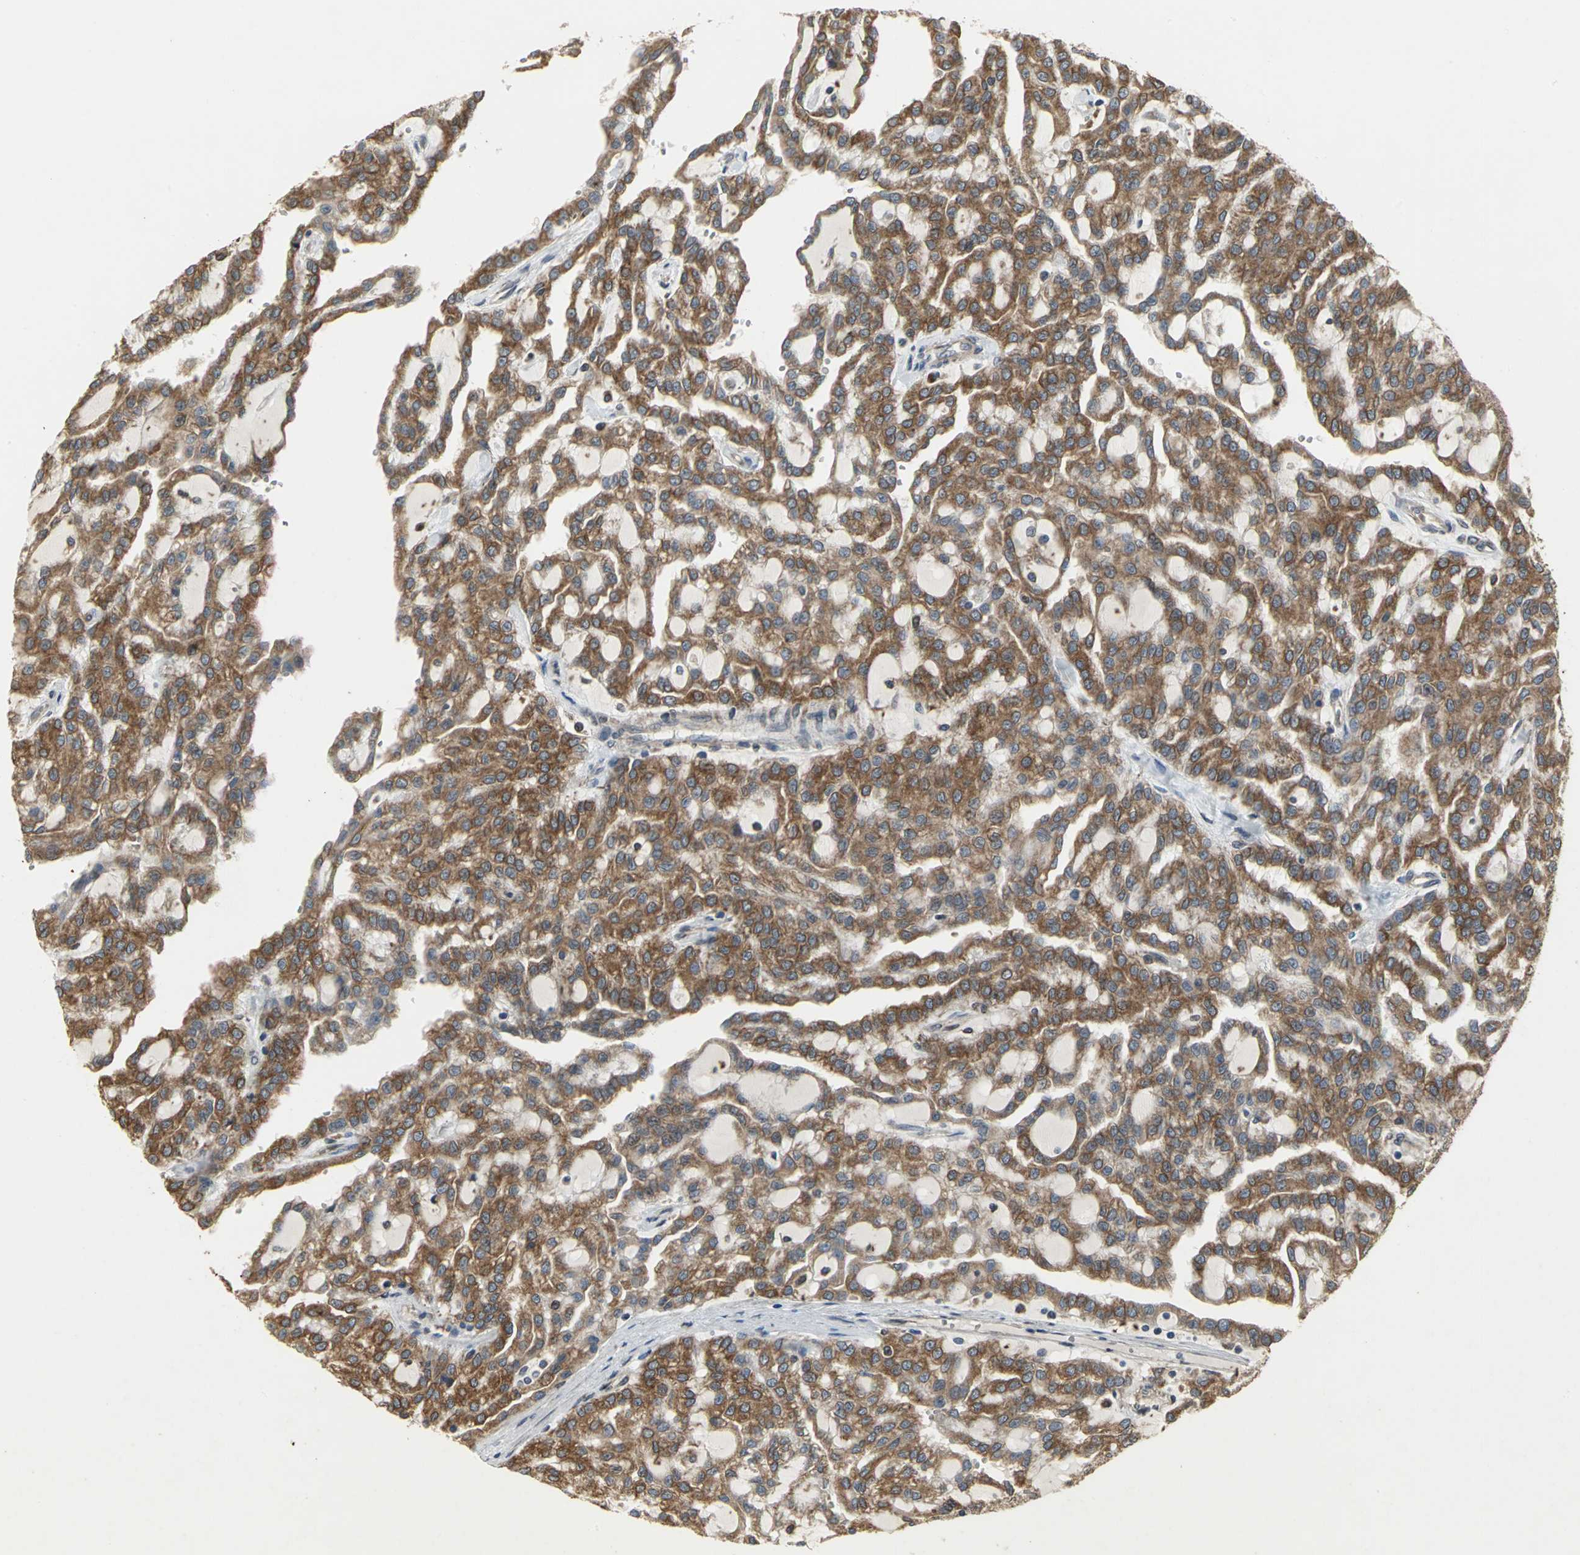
{"staining": {"intensity": "strong", "quantity": ">75%", "location": "cytoplasmic/membranous"}, "tissue": "renal cancer", "cell_type": "Tumor cells", "image_type": "cancer", "snomed": [{"axis": "morphology", "description": "Adenocarcinoma, NOS"}, {"axis": "topography", "description": "Kidney"}], "caption": "Protein expression analysis of renal adenocarcinoma displays strong cytoplasmic/membranous positivity in about >75% of tumor cells.", "gene": "SYVN1", "patient": {"sex": "male", "age": 63}}